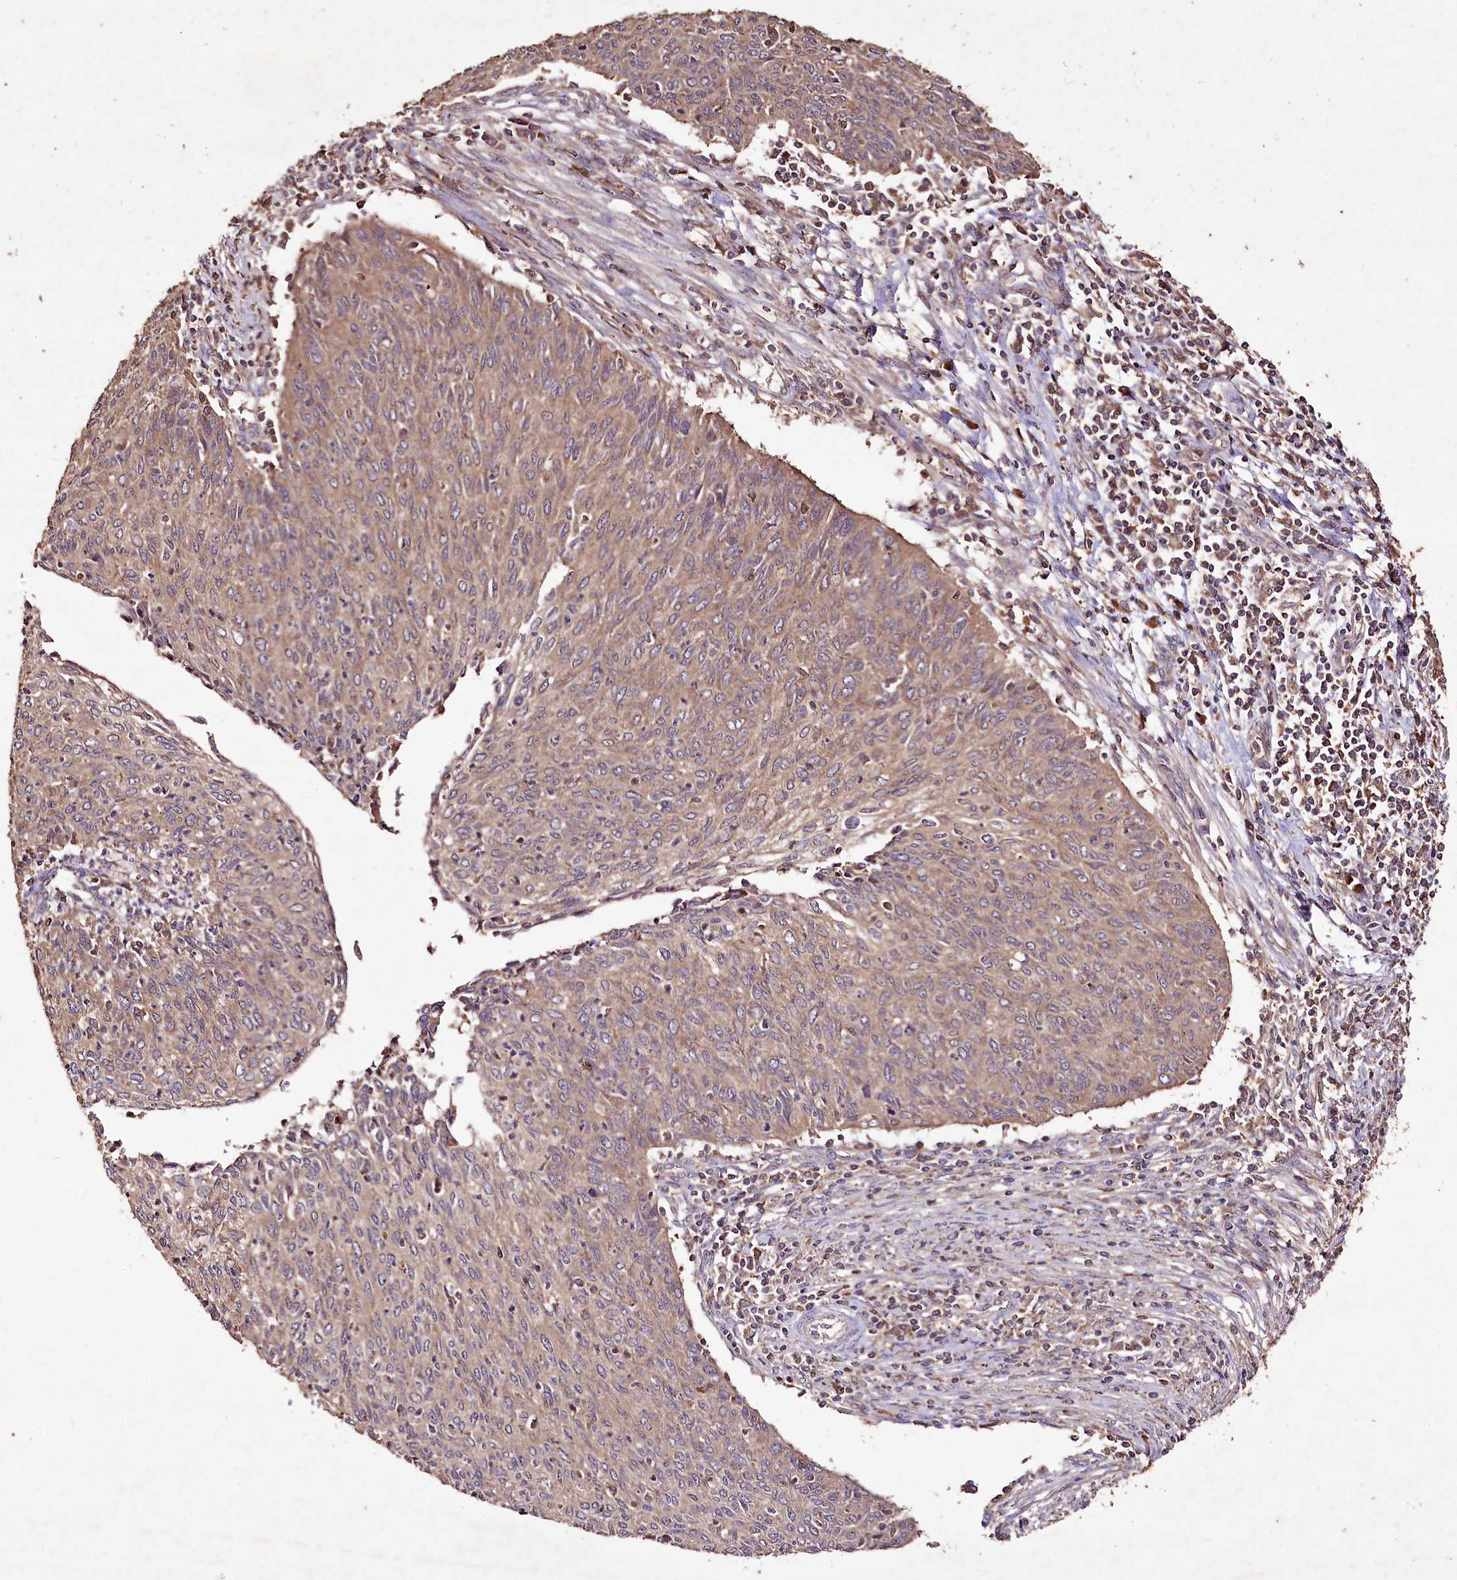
{"staining": {"intensity": "weak", "quantity": ">75%", "location": "cytoplasmic/membranous"}, "tissue": "cervical cancer", "cell_type": "Tumor cells", "image_type": "cancer", "snomed": [{"axis": "morphology", "description": "Squamous cell carcinoma, NOS"}, {"axis": "topography", "description": "Cervix"}], "caption": "A photomicrograph of cervical cancer stained for a protein shows weak cytoplasmic/membranous brown staining in tumor cells. (Stains: DAB (3,3'-diaminobenzidine) in brown, nuclei in blue, Microscopy: brightfield microscopy at high magnification).", "gene": "FAM53B", "patient": {"sex": "female", "age": 38}}